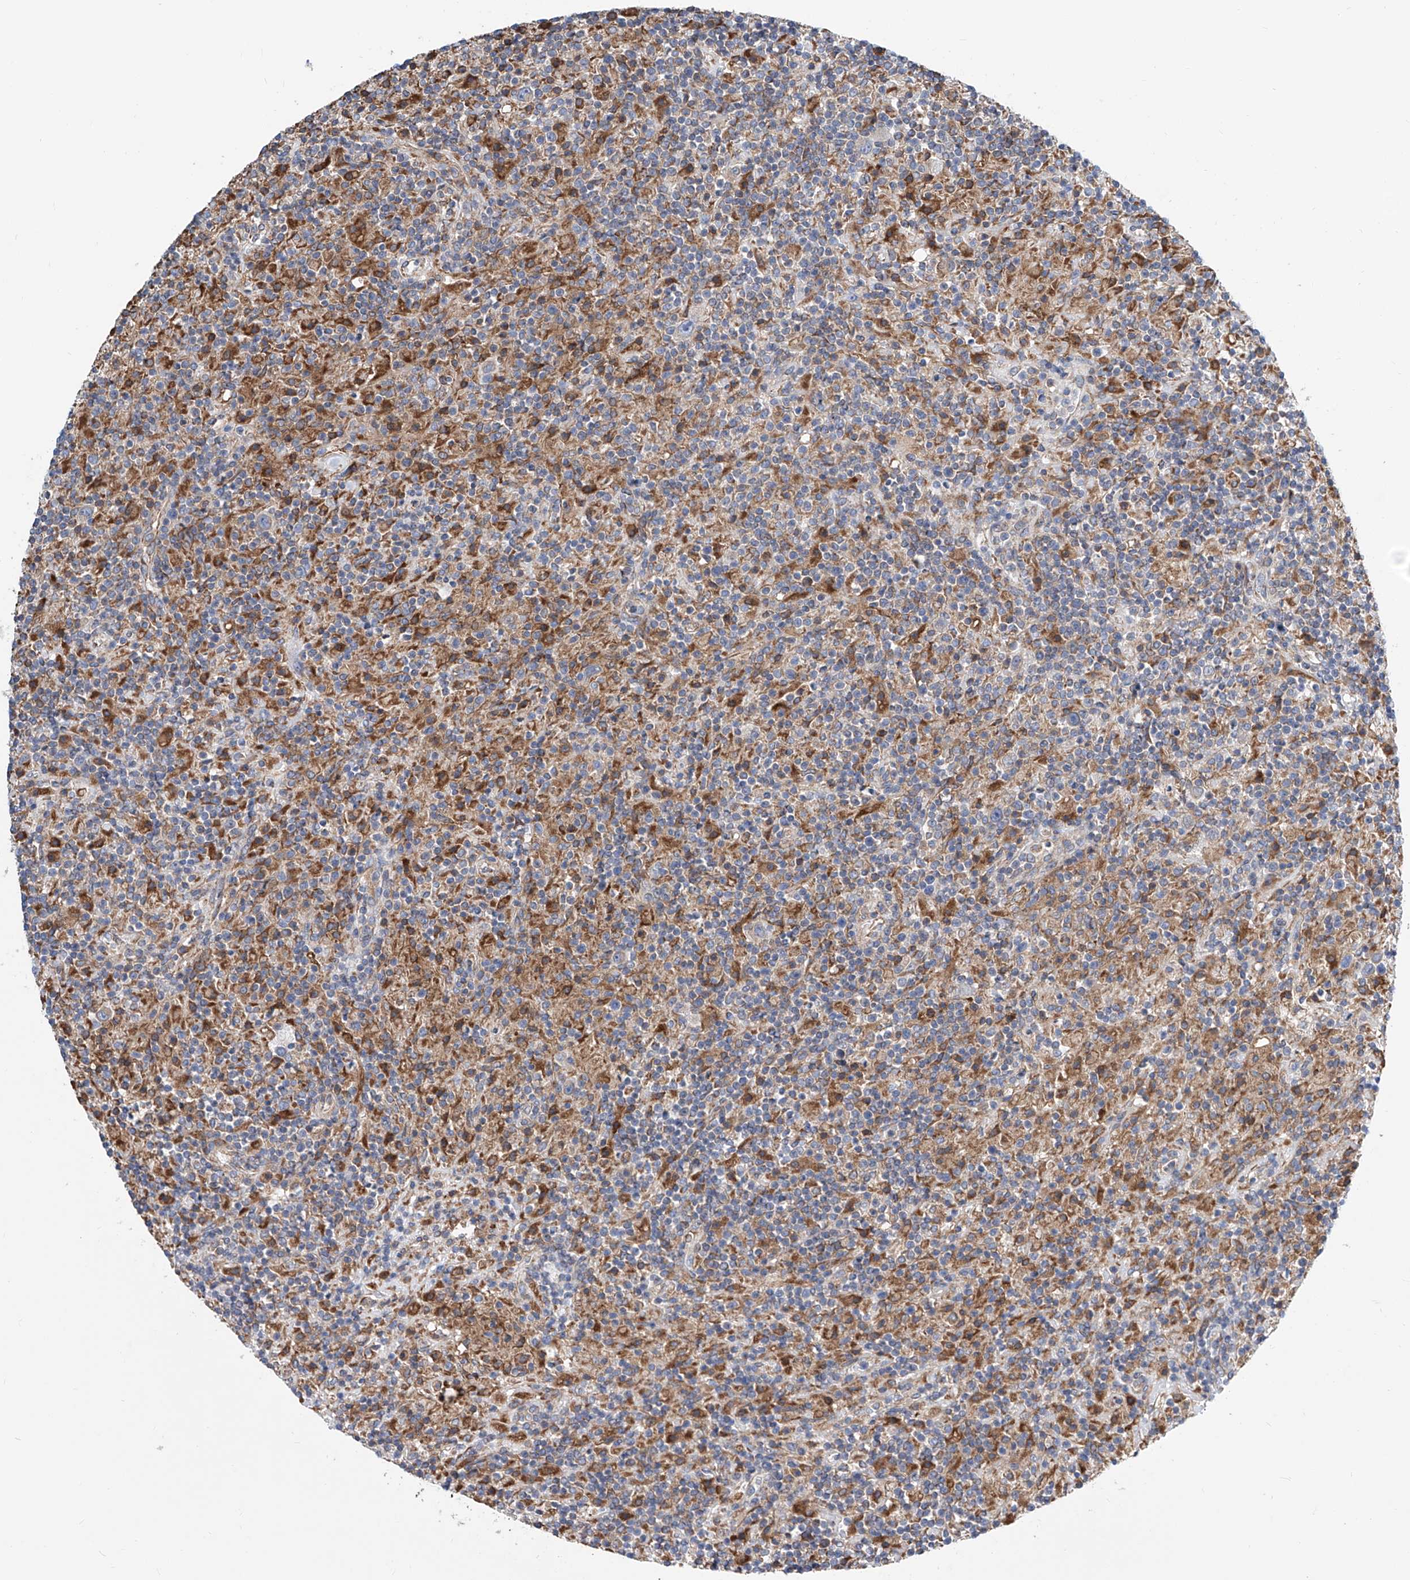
{"staining": {"intensity": "negative", "quantity": "none", "location": "none"}, "tissue": "lymphoma", "cell_type": "Tumor cells", "image_type": "cancer", "snomed": [{"axis": "morphology", "description": "Hodgkin's disease, NOS"}, {"axis": "topography", "description": "Lymph node"}], "caption": "Protein analysis of Hodgkin's disease demonstrates no significant staining in tumor cells.", "gene": "MAD2L1", "patient": {"sex": "male", "age": 70}}